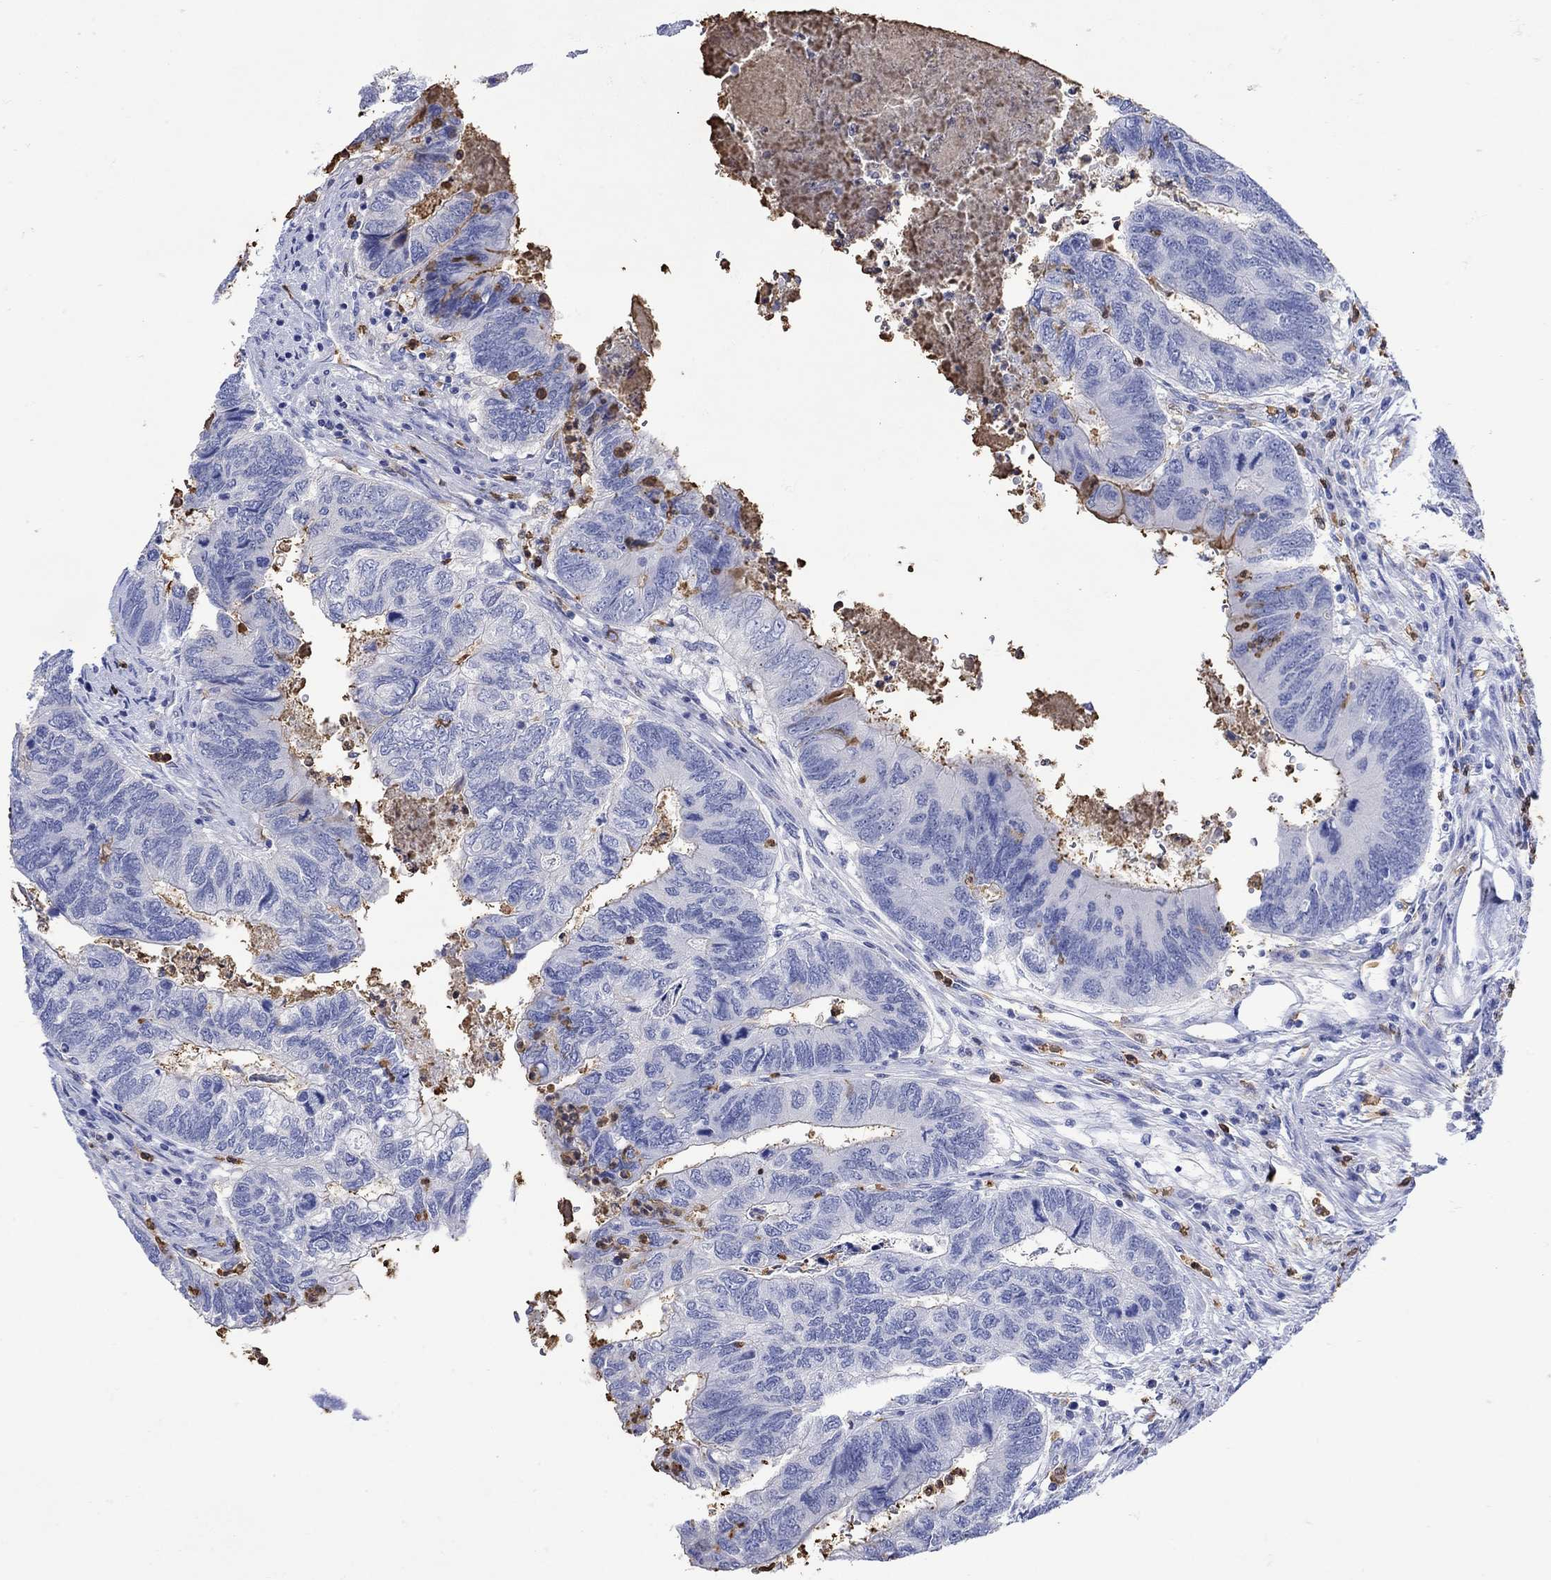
{"staining": {"intensity": "negative", "quantity": "none", "location": "none"}, "tissue": "colorectal cancer", "cell_type": "Tumor cells", "image_type": "cancer", "snomed": [{"axis": "morphology", "description": "Adenocarcinoma, NOS"}, {"axis": "topography", "description": "Colon"}], "caption": "Histopathology image shows no significant protein staining in tumor cells of colorectal adenocarcinoma.", "gene": "LINGO3", "patient": {"sex": "female", "age": 67}}